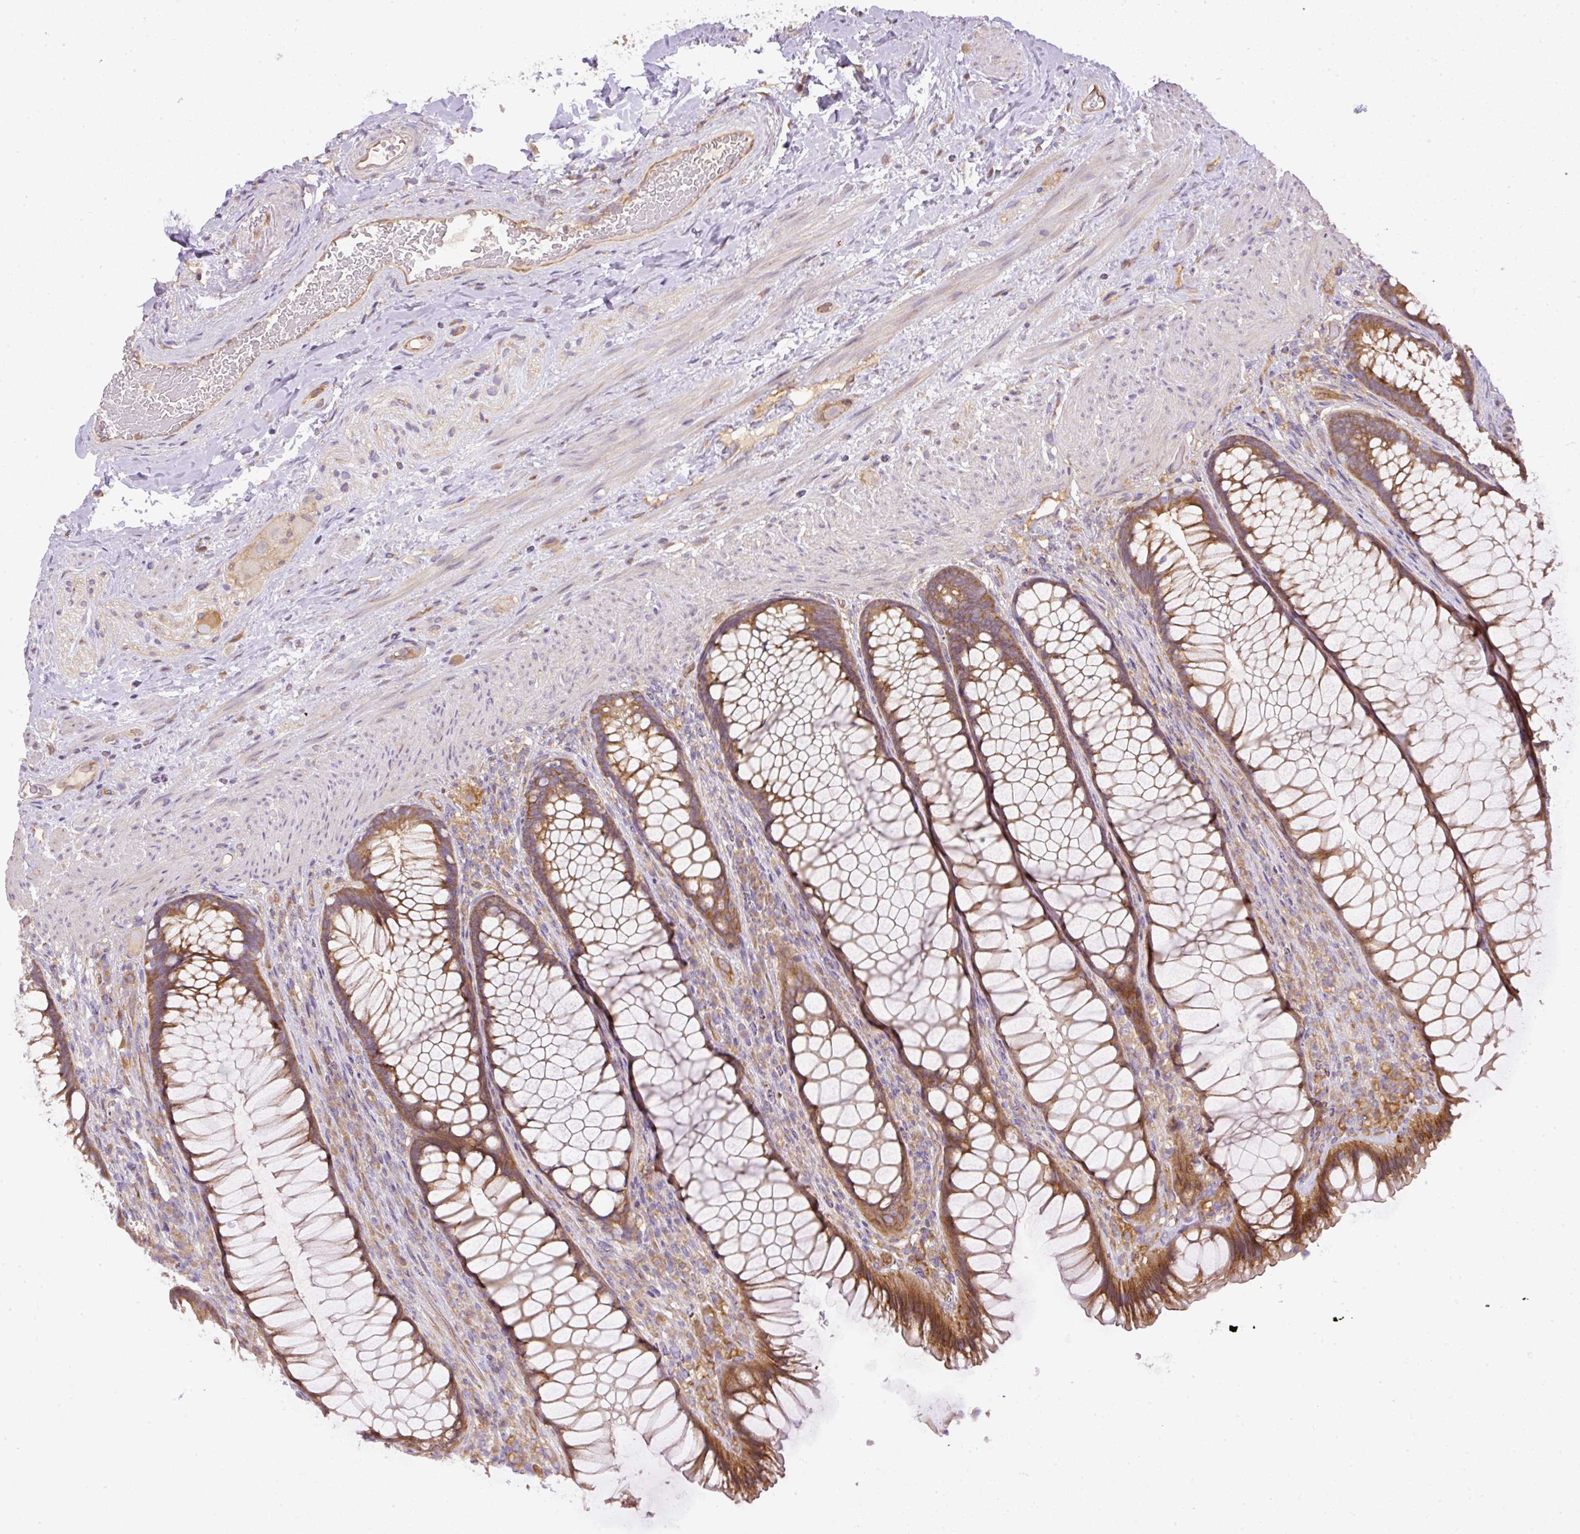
{"staining": {"intensity": "moderate", "quantity": ">75%", "location": "cytoplasmic/membranous"}, "tissue": "rectum", "cell_type": "Glandular cells", "image_type": "normal", "snomed": [{"axis": "morphology", "description": "Normal tissue, NOS"}, {"axis": "topography", "description": "Rectum"}], "caption": "IHC of normal rectum reveals medium levels of moderate cytoplasmic/membranous staining in about >75% of glandular cells.", "gene": "DAPK1", "patient": {"sex": "male", "age": 53}}